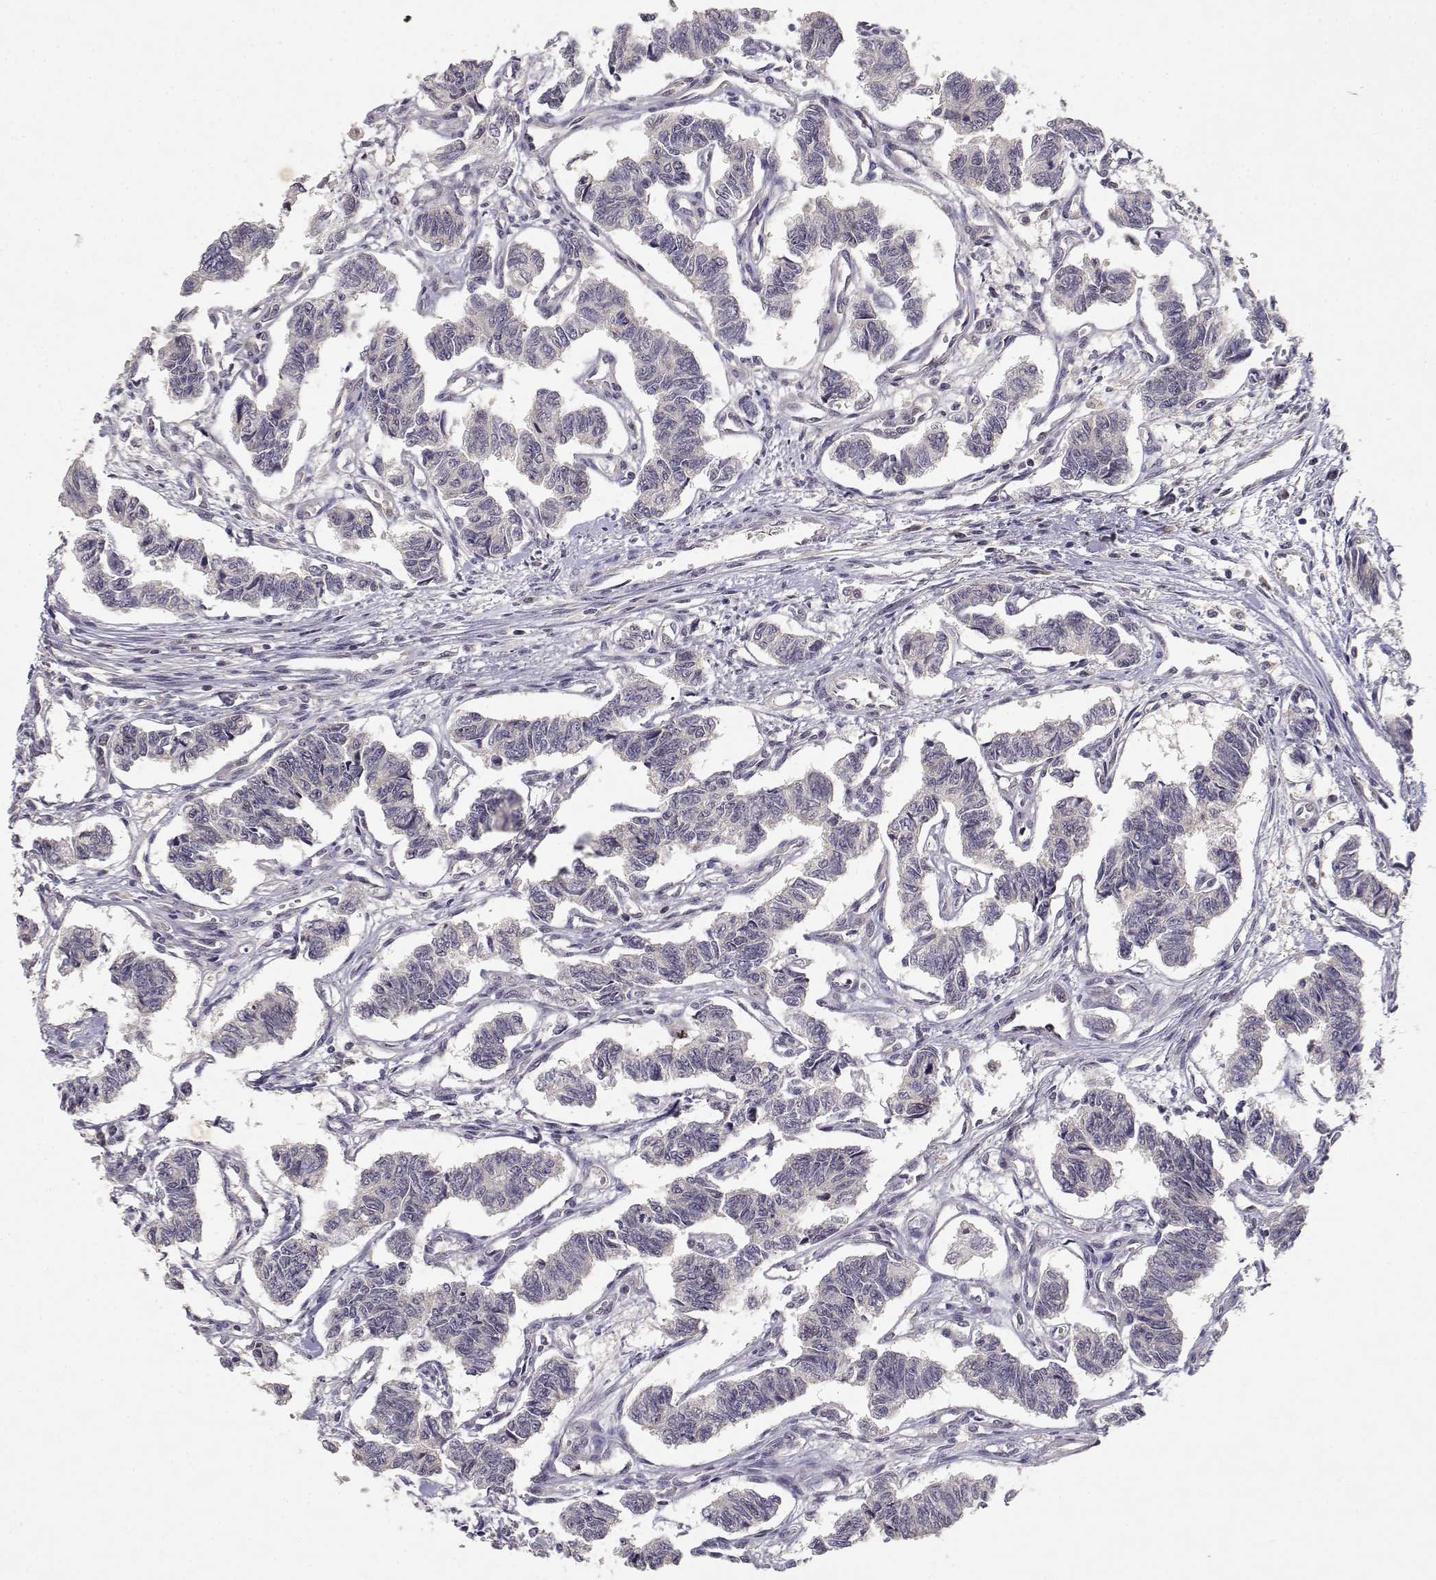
{"staining": {"intensity": "negative", "quantity": "none", "location": "none"}, "tissue": "carcinoid", "cell_type": "Tumor cells", "image_type": "cancer", "snomed": [{"axis": "morphology", "description": "Carcinoid, malignant, NOS"}, {"axis": "topography", "description": "Kidney"}], "caption": "A micrograph of human carcinoid (malignant) is negative for staining in tumor cells. (DAB IHC, high magnification).", "gene": "RAD51", "patient": {"sex": "female", "age": 41}}